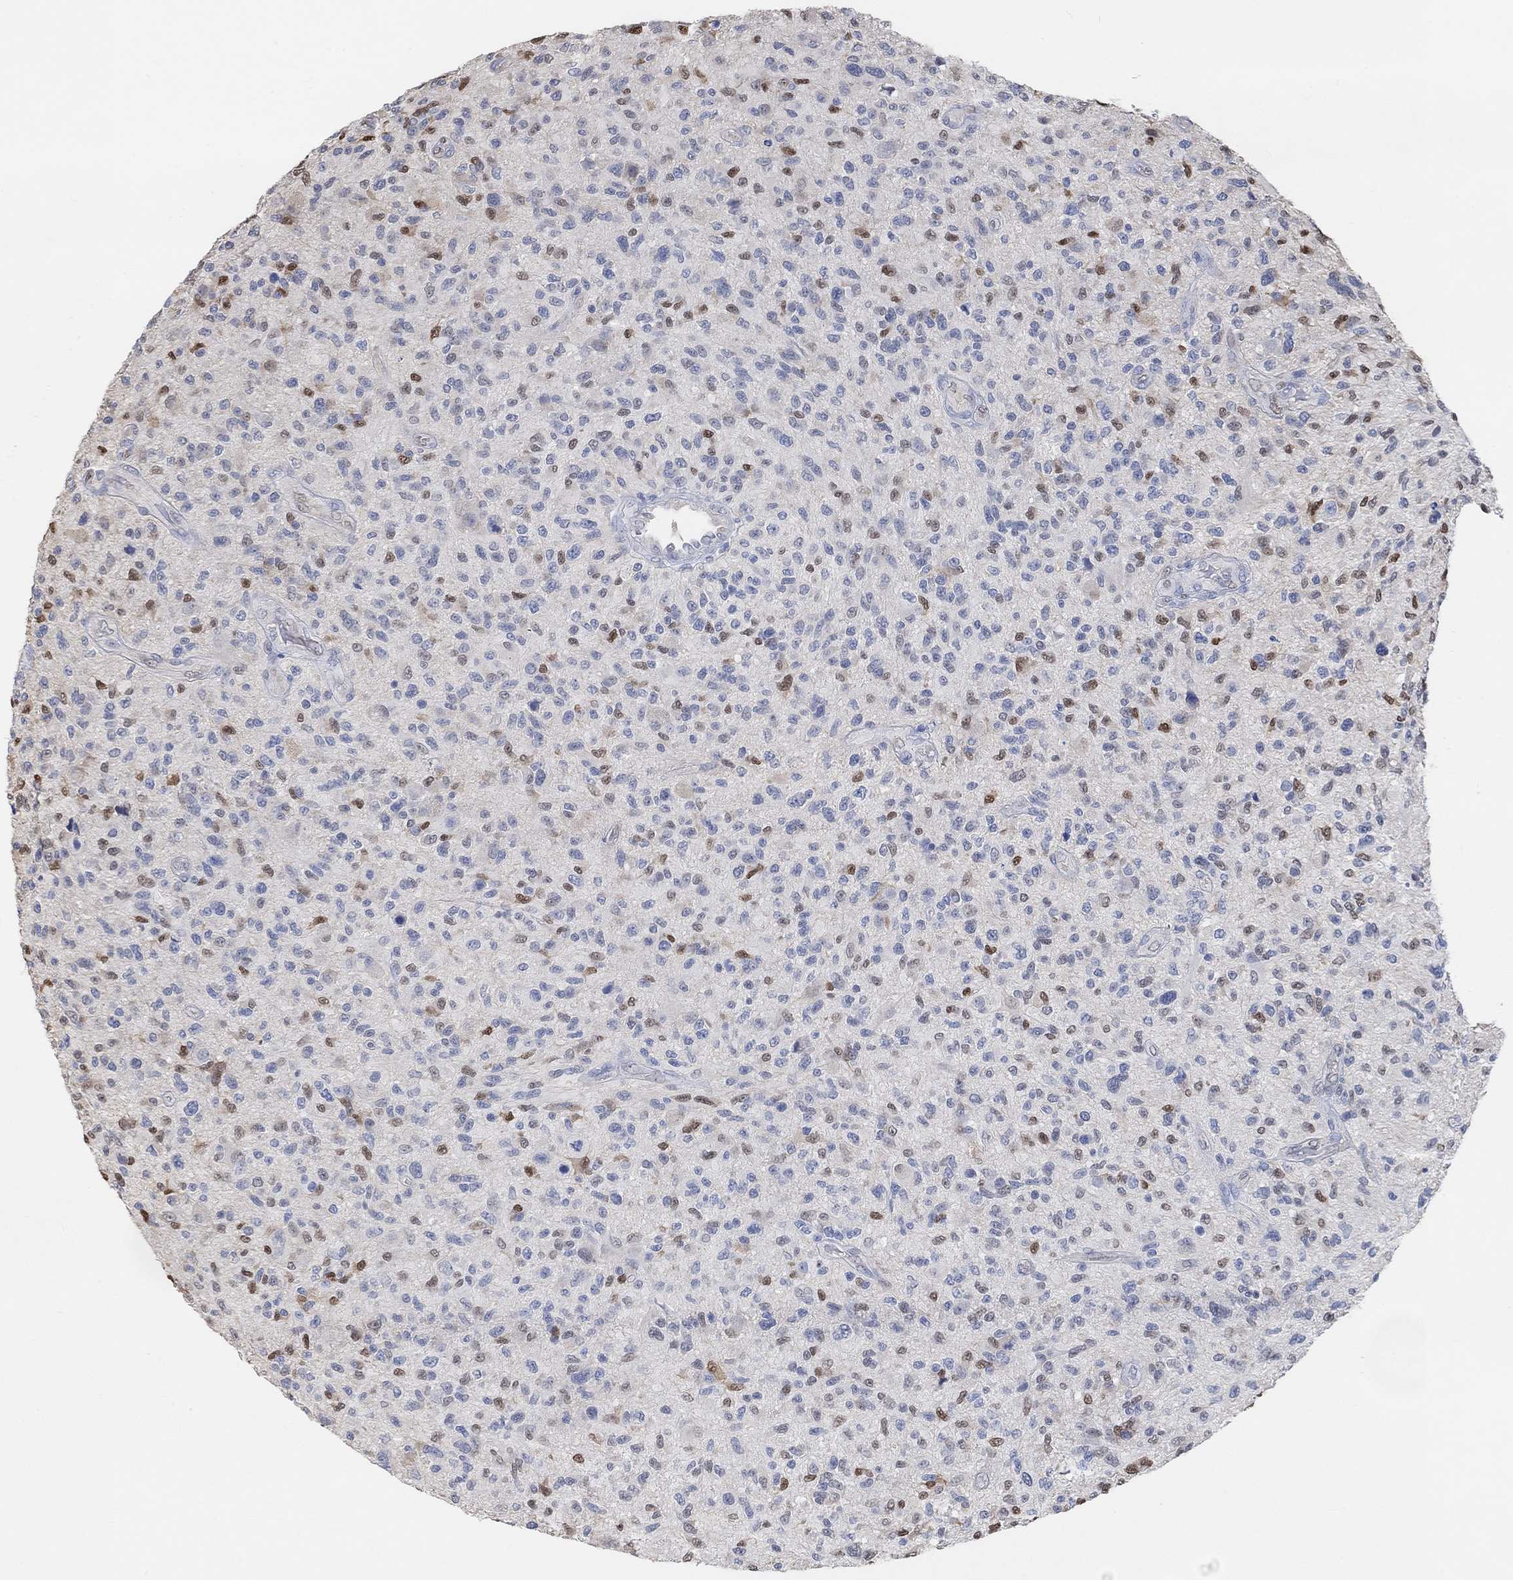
{"staining": {"intensity": "strong", "quantity": "<25%", "location": "nuclear"}, "tissue": "glioma", "cell_type": "Tumor cells", "image_type": "cancer", "snomed": [{"axis": "morphology", "description": "Glioma, malignant, High grade"}, {"axis": "topography", "description": "Brain"}], "caption": "Tumor cells exhibit strong nuclear positivity in about <25% of cells in glioma. Immunohistochemistry (ihc) stains the protein in brown and the nuclei are stained blue.", "gene": "MUC1", "patient": {"sex": "male", "age": 47}}